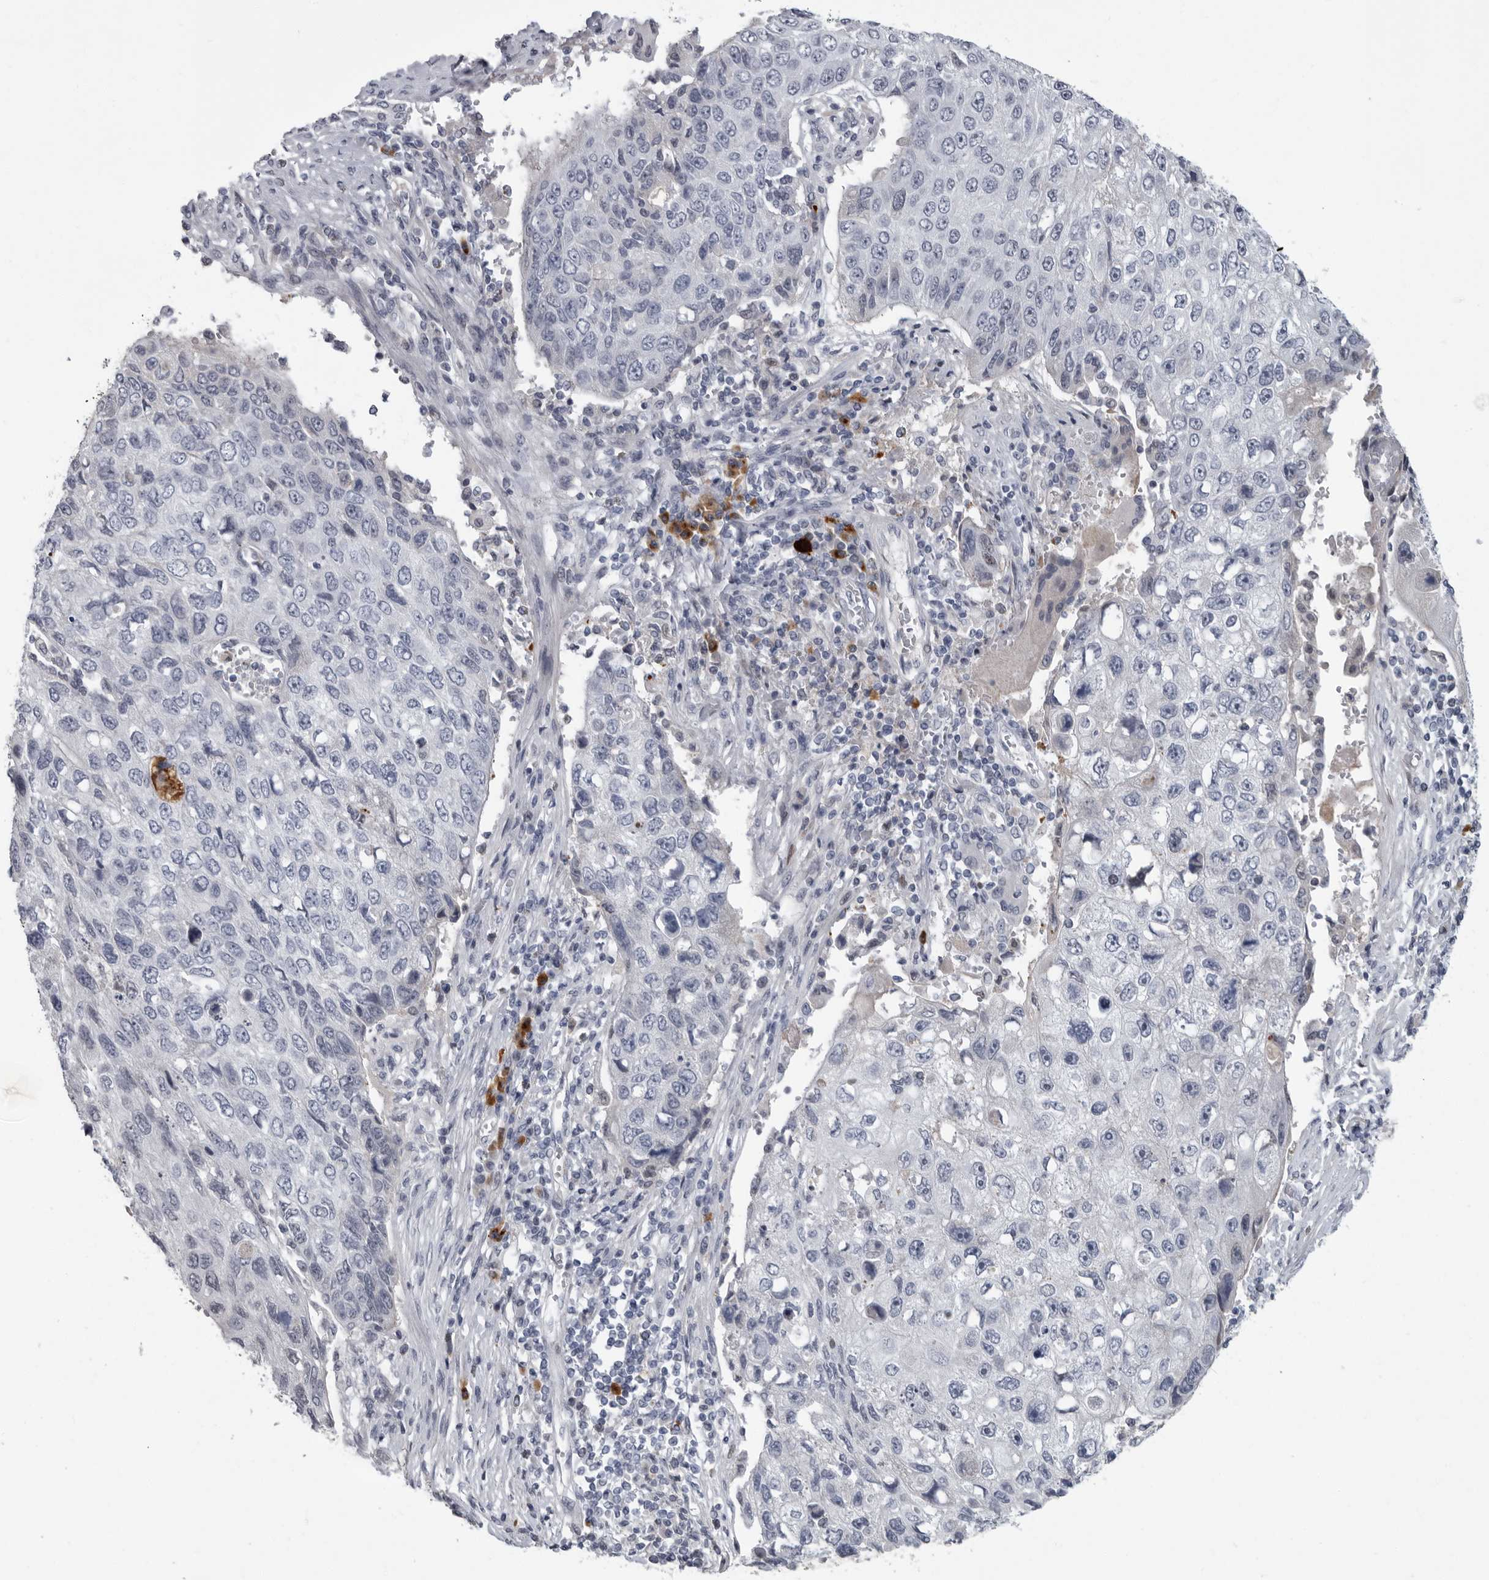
{"staining": {"intensity": "negative", "quantity": "none", "location": "none"}, "tissue": "lung cancer", "cell_type": "Tumor cells", "image_type": "cancer", "snomed": [{"axis": "morphology", "description": "Squamous cell carcinoma, NOS"}, {"axis": "topography", "description": "Lung"}], "caption": "Immunohistochemical staining of lung cancer (squamous cell carcinoma) demonstrates no significant positivity in tumor cells. Nuclei are stained in blue.", "gene": "SLC25A39", "patient": {"sex": "male", "age": 61}}